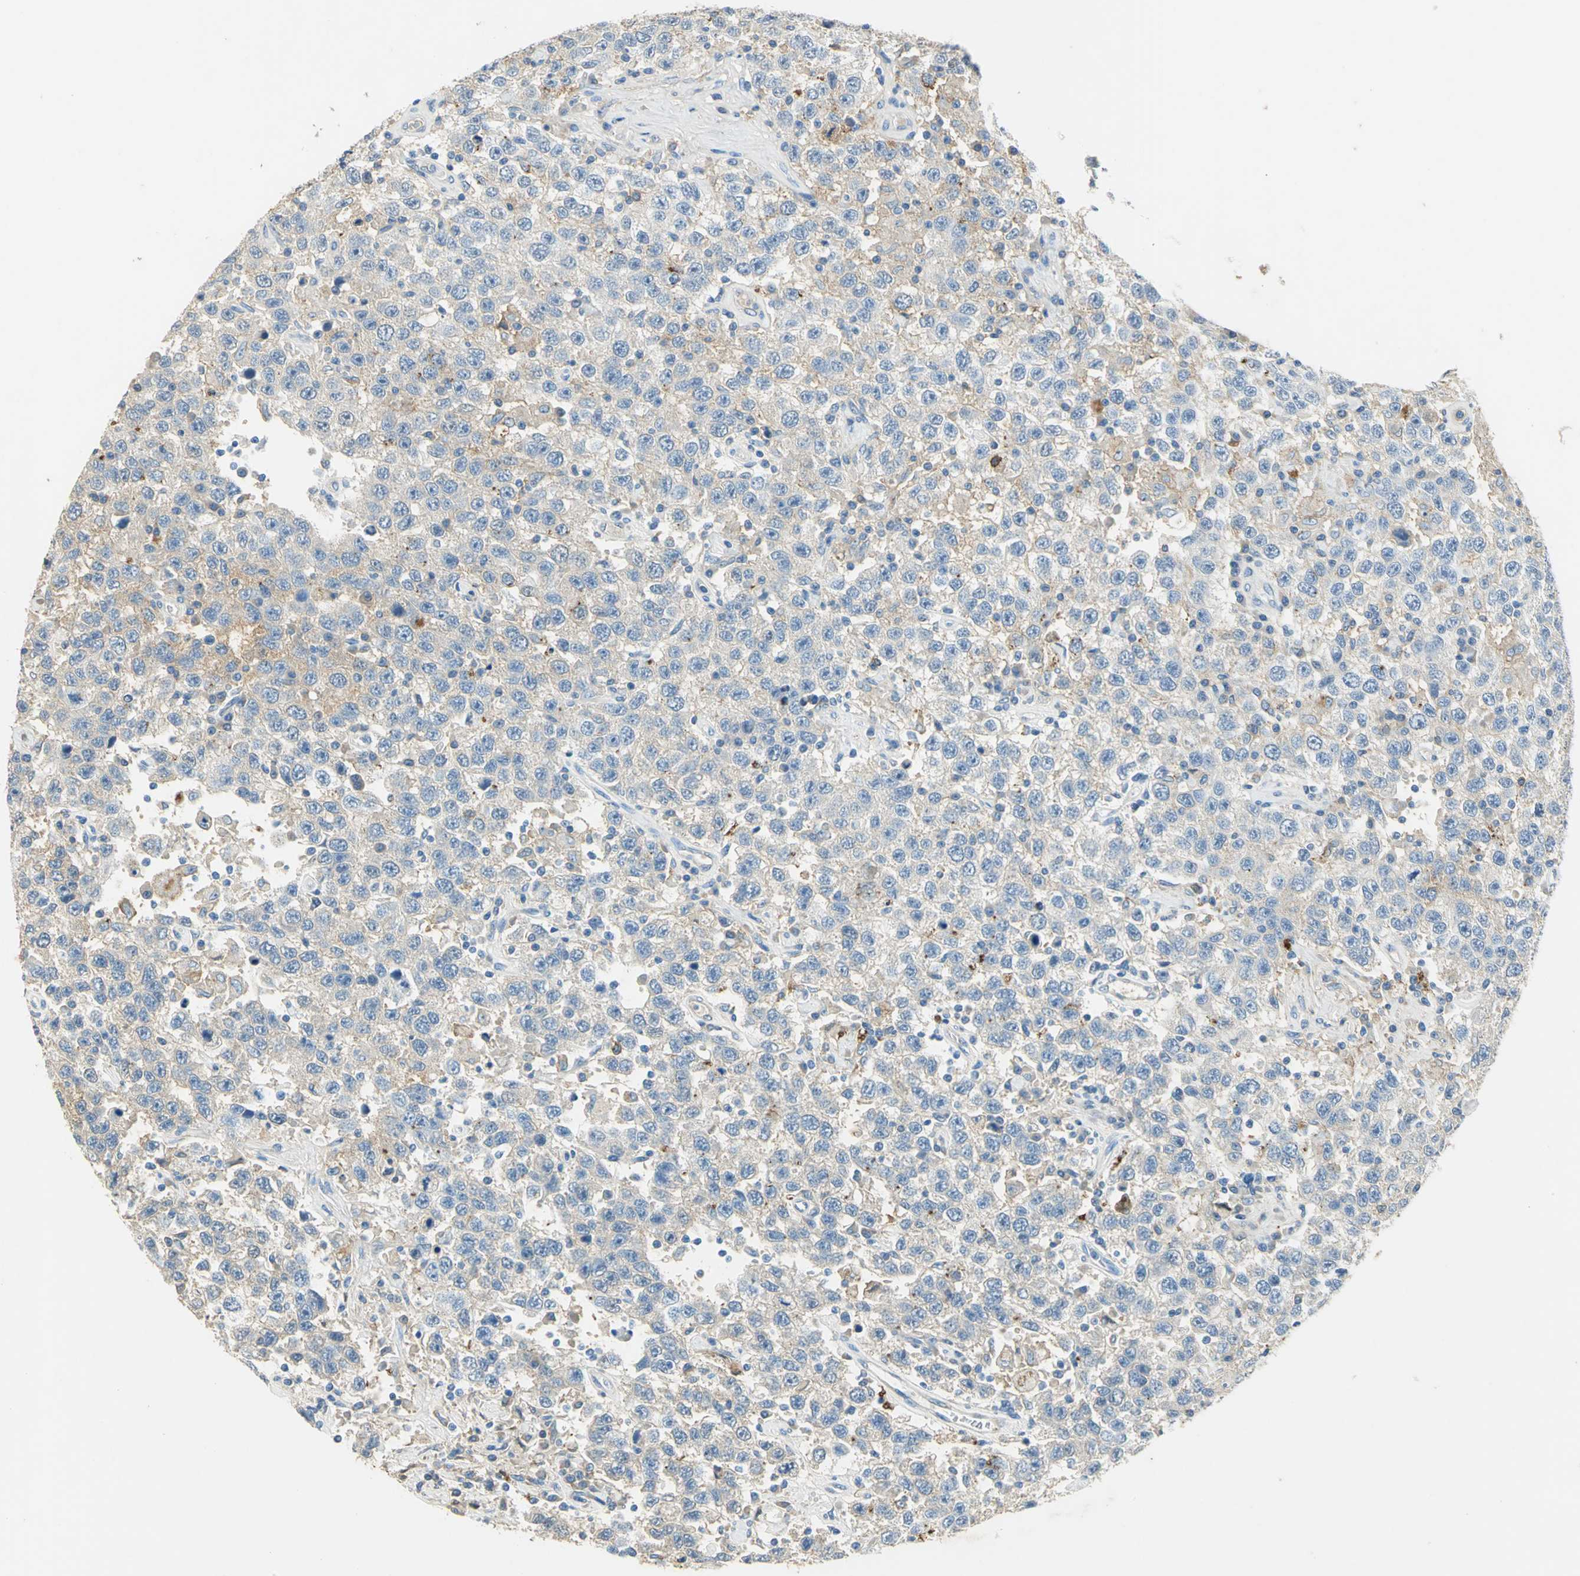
{"staining": {"intensity": "weak", "quantity": "<25%", "location": "cytoplasmic/membranous"}, "tissue": "testis cancer", "cell_type": "Tumor cells", "image_type": "cancer", "snomed": [{"axis": "morphology", "description": "Seminoma, NOS"}, {"axis": "topography", "description": "Testis"}], "caption": "Protein analysis of testis cancer (seminoma) demonstrates no significant expression in tumor cells. The staining was performed using DAB to visualize the protein expression in brown, while the nuclei were stained in blue with hematoxylin (Magnification: 20x).", "gene": "ANXA4", "patient": {"sex": "male", "age": 41}}